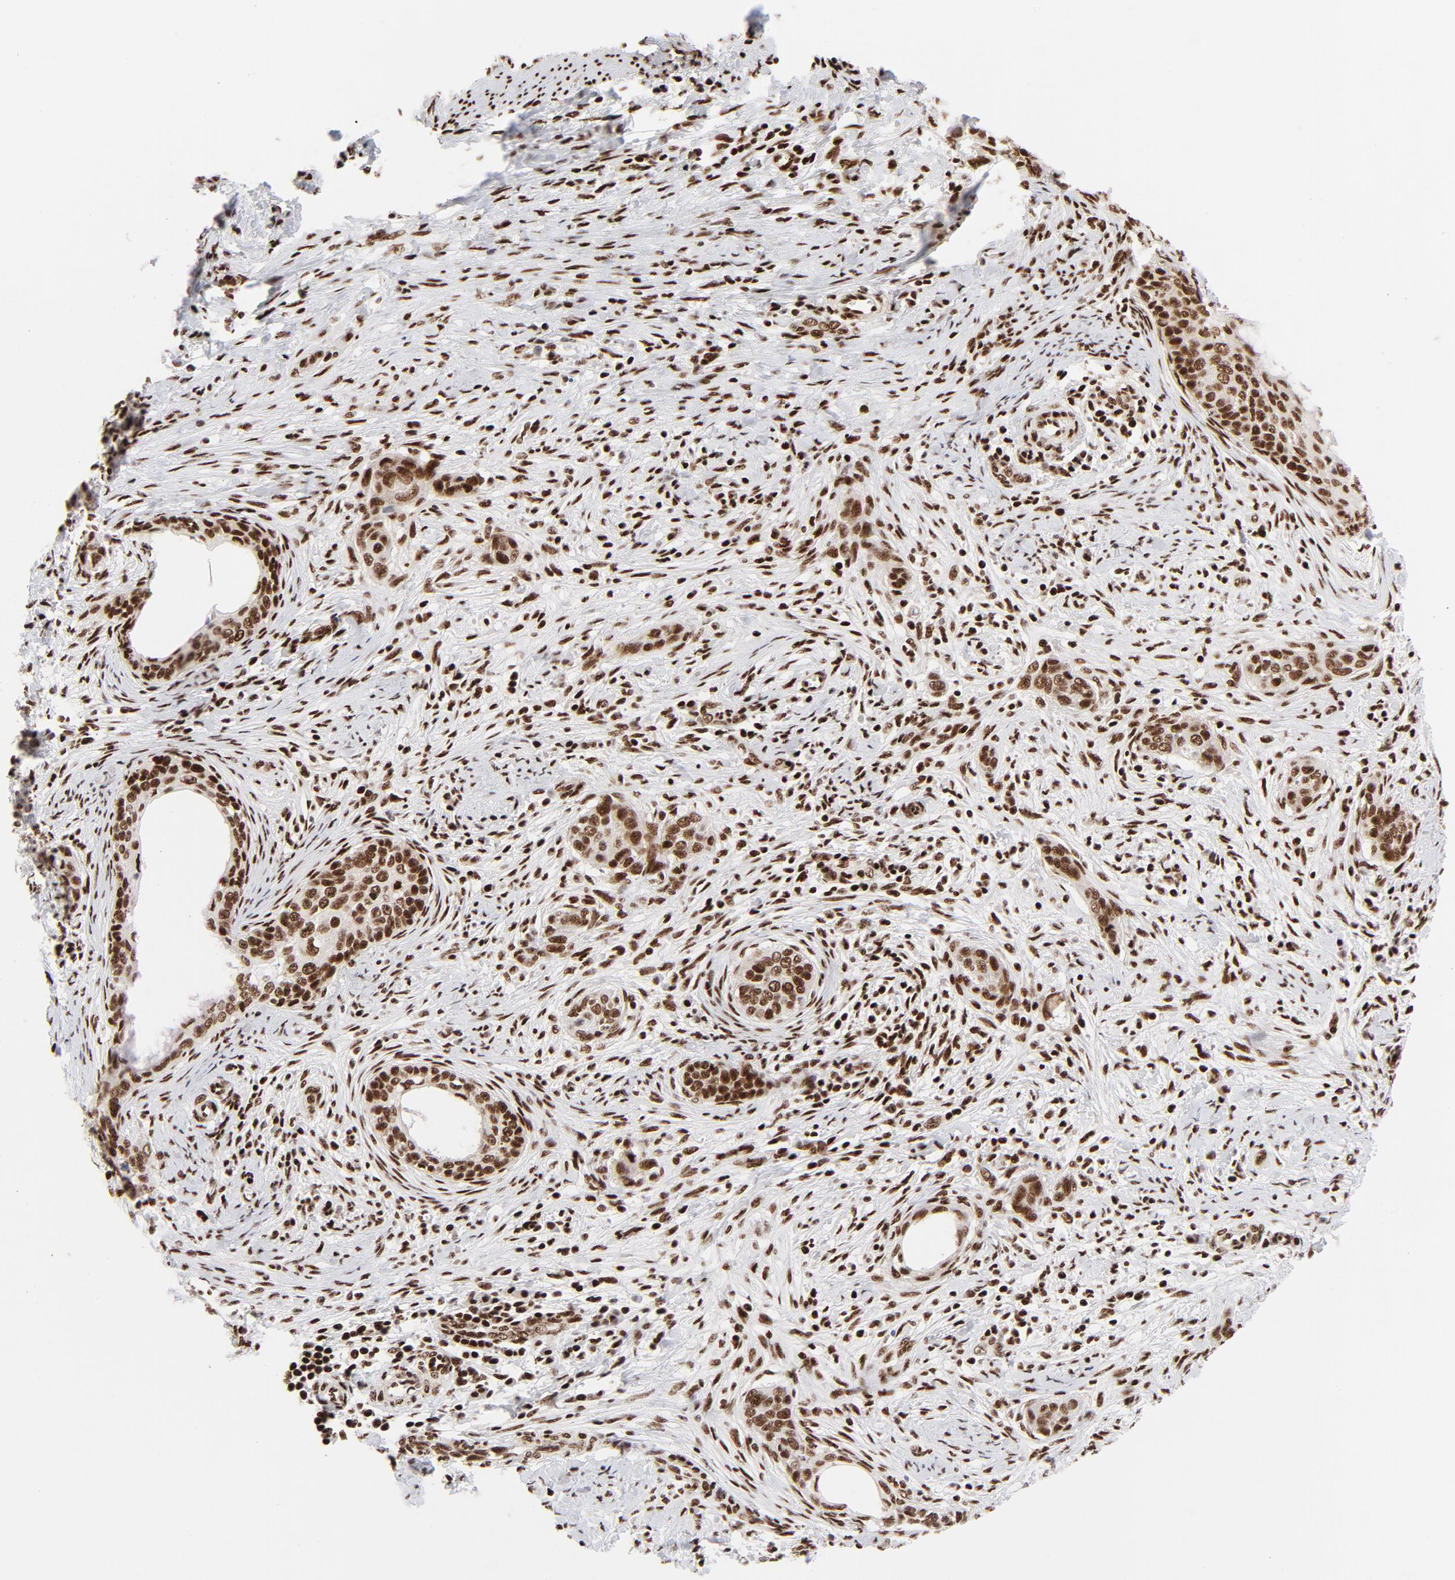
{"staining": {"intensity": "strong", "quantity": ">75%", "location": "nuclear"}, "tissue": "cervical cancer", "cell_type": "Tumor cells", "image_type": "cancer", "snomed": [{"axis": "morphology", "description": "Squamous cell carcinoma, NOS"}, {"axis": "topography", "description": "Cervix"}], "caption": "Strong nuclear protein staining is present in approximately >75% of tumor cells in squamous cell carcinoma (cervical).", "gene": "NFYB", "patient": {"sex": "female", "age": 33}}